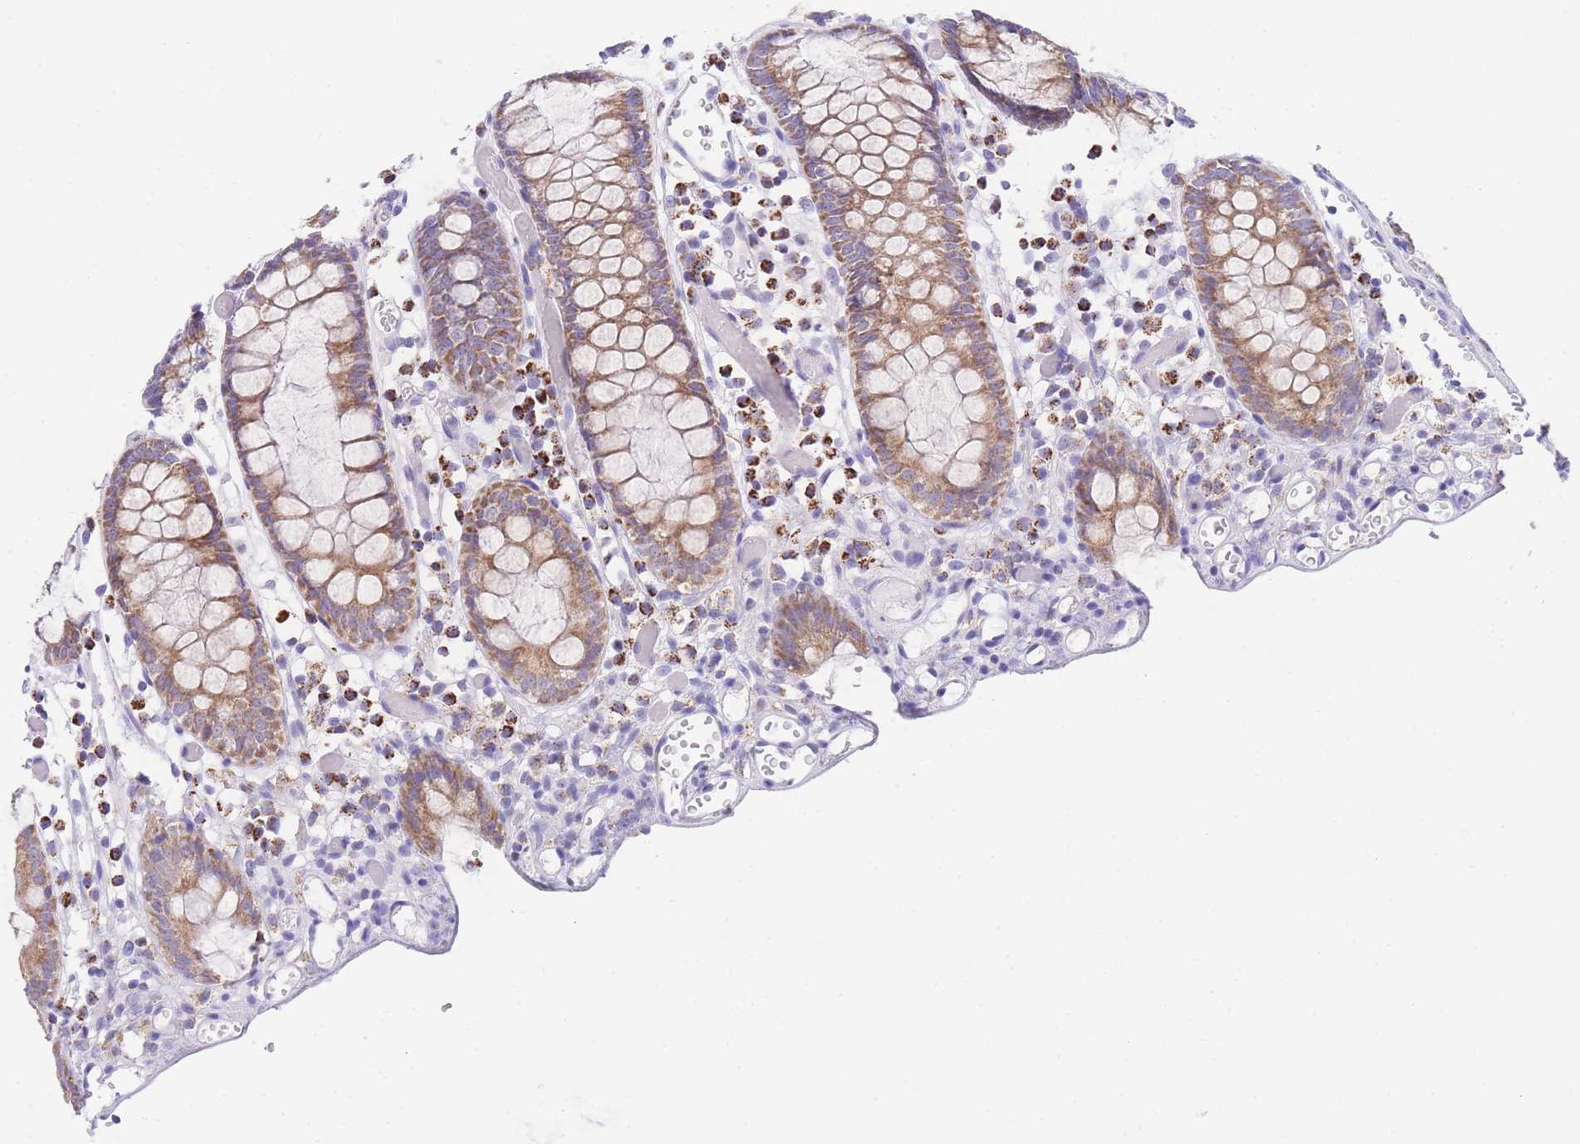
{"staining": {"intensity": "negative", "quantity": "none", "location": "none"}, "tissue": "colon", "cell_type": "Endothelial cells", "image_type": "normal", "snomed": [{"axis": "morphology", "description": "Normal tissue, NOS"}, {"axis": "topography", "description": "Colon"}], "caption": "Immunohistochemical staining of benign human colon displays no significant positivity in endothelial cells.", "gene": "NKD2", "patient": {"sex": "male", "age": 14}}